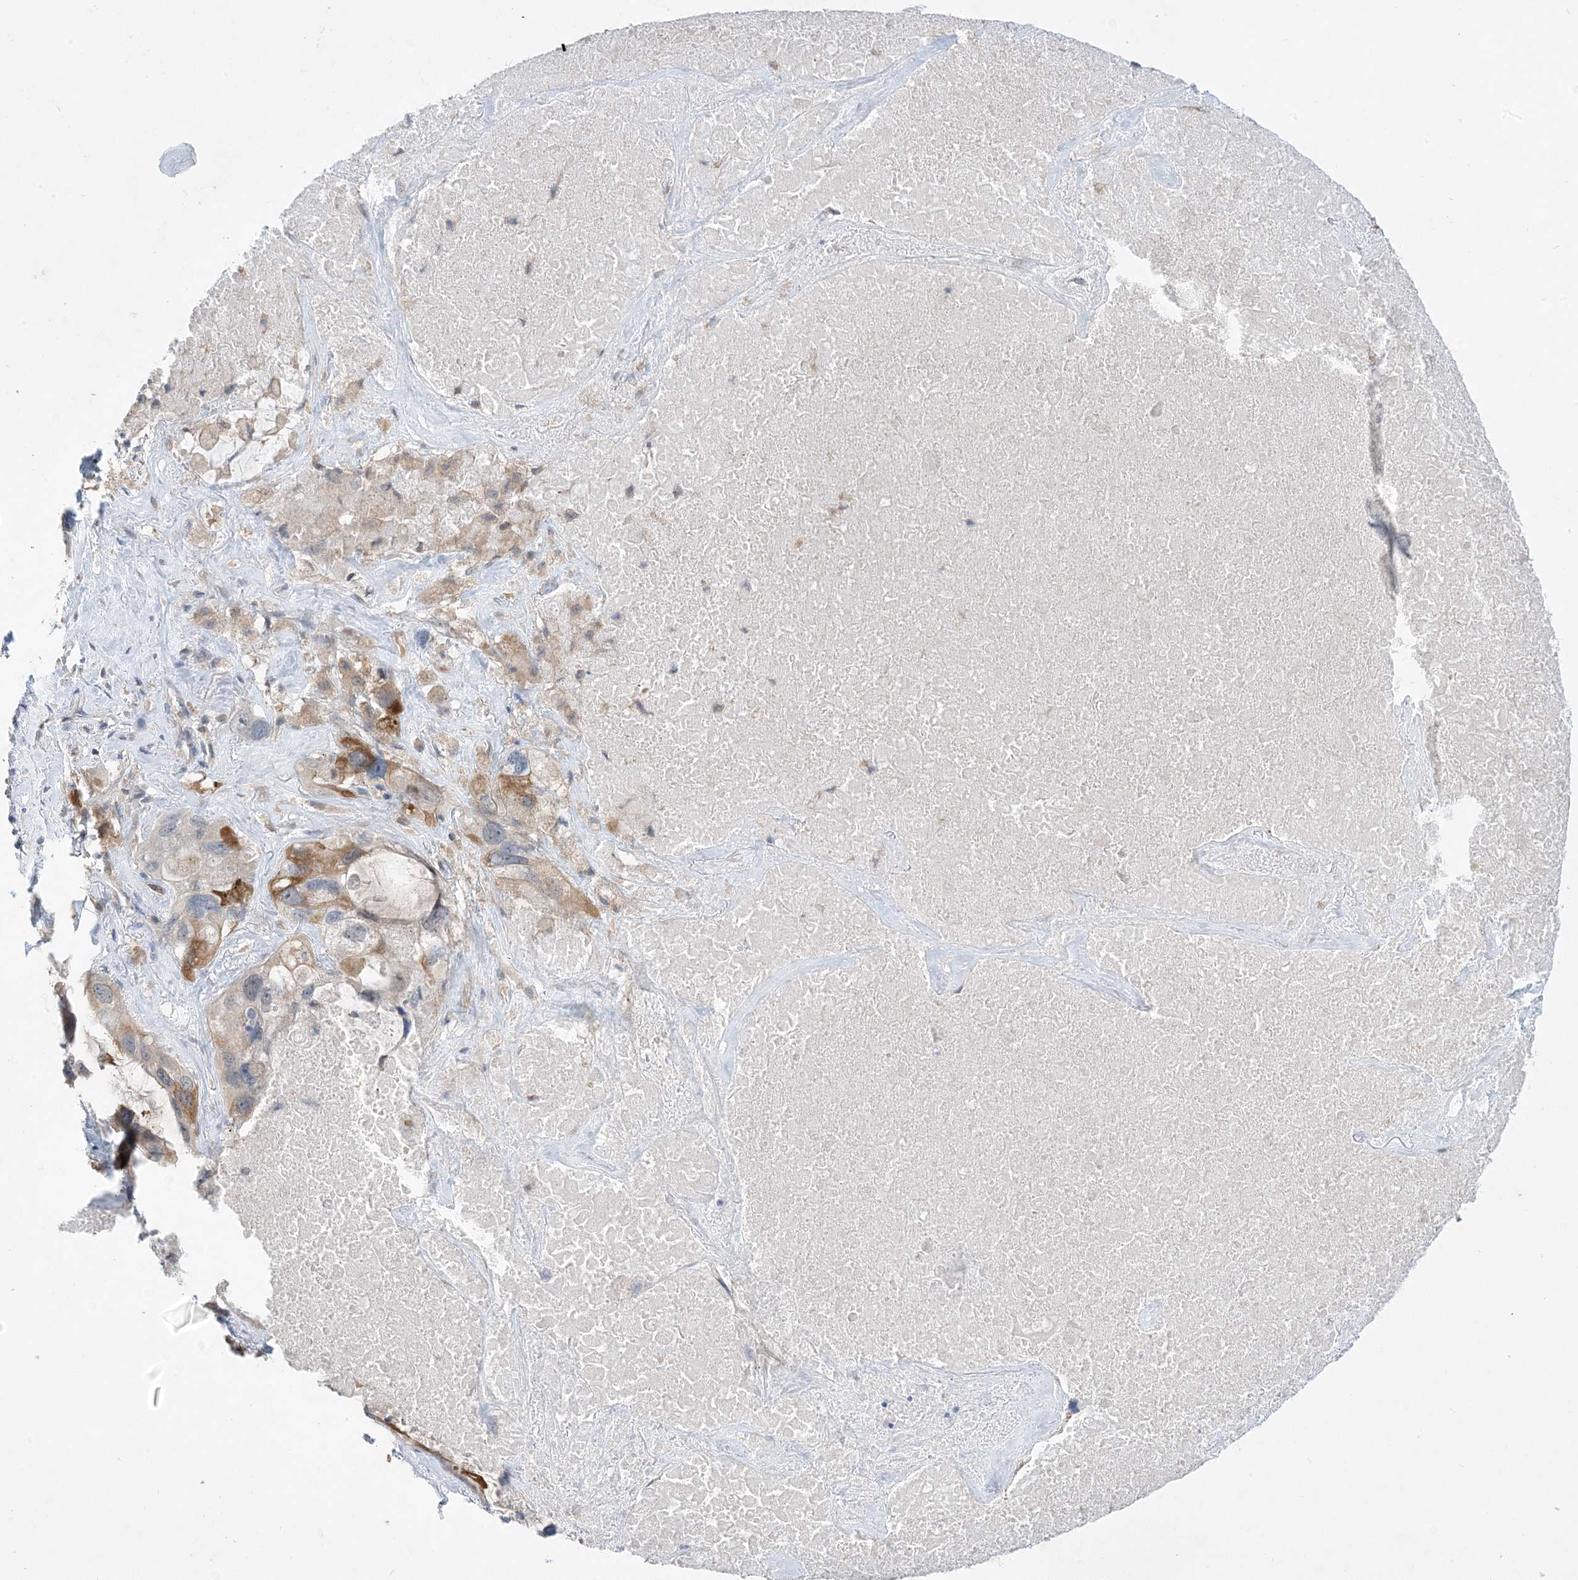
{"staining": {"intensity": "moderate", "quantity": "<25%", "location": "cytoplasmic/membranous"}, "tissue": "lung cancer", "cell_type": "Tumor cells", "image_type": "cancer", "snomed": [{"axis": "morphology", "description": "Squamous cell carcinoma, NOS"}, {"axis": "topography", "description": "Lung"}], "caption": "Lung cancer (squamous cell carcinoma) was stained to show a protein in brown. There is low levels of moderate cytoplasmic/membranous staining in approximately <25% of tumor cells.", "gene": "AOC1", "patient": {"sex": "female", "age": 73}}